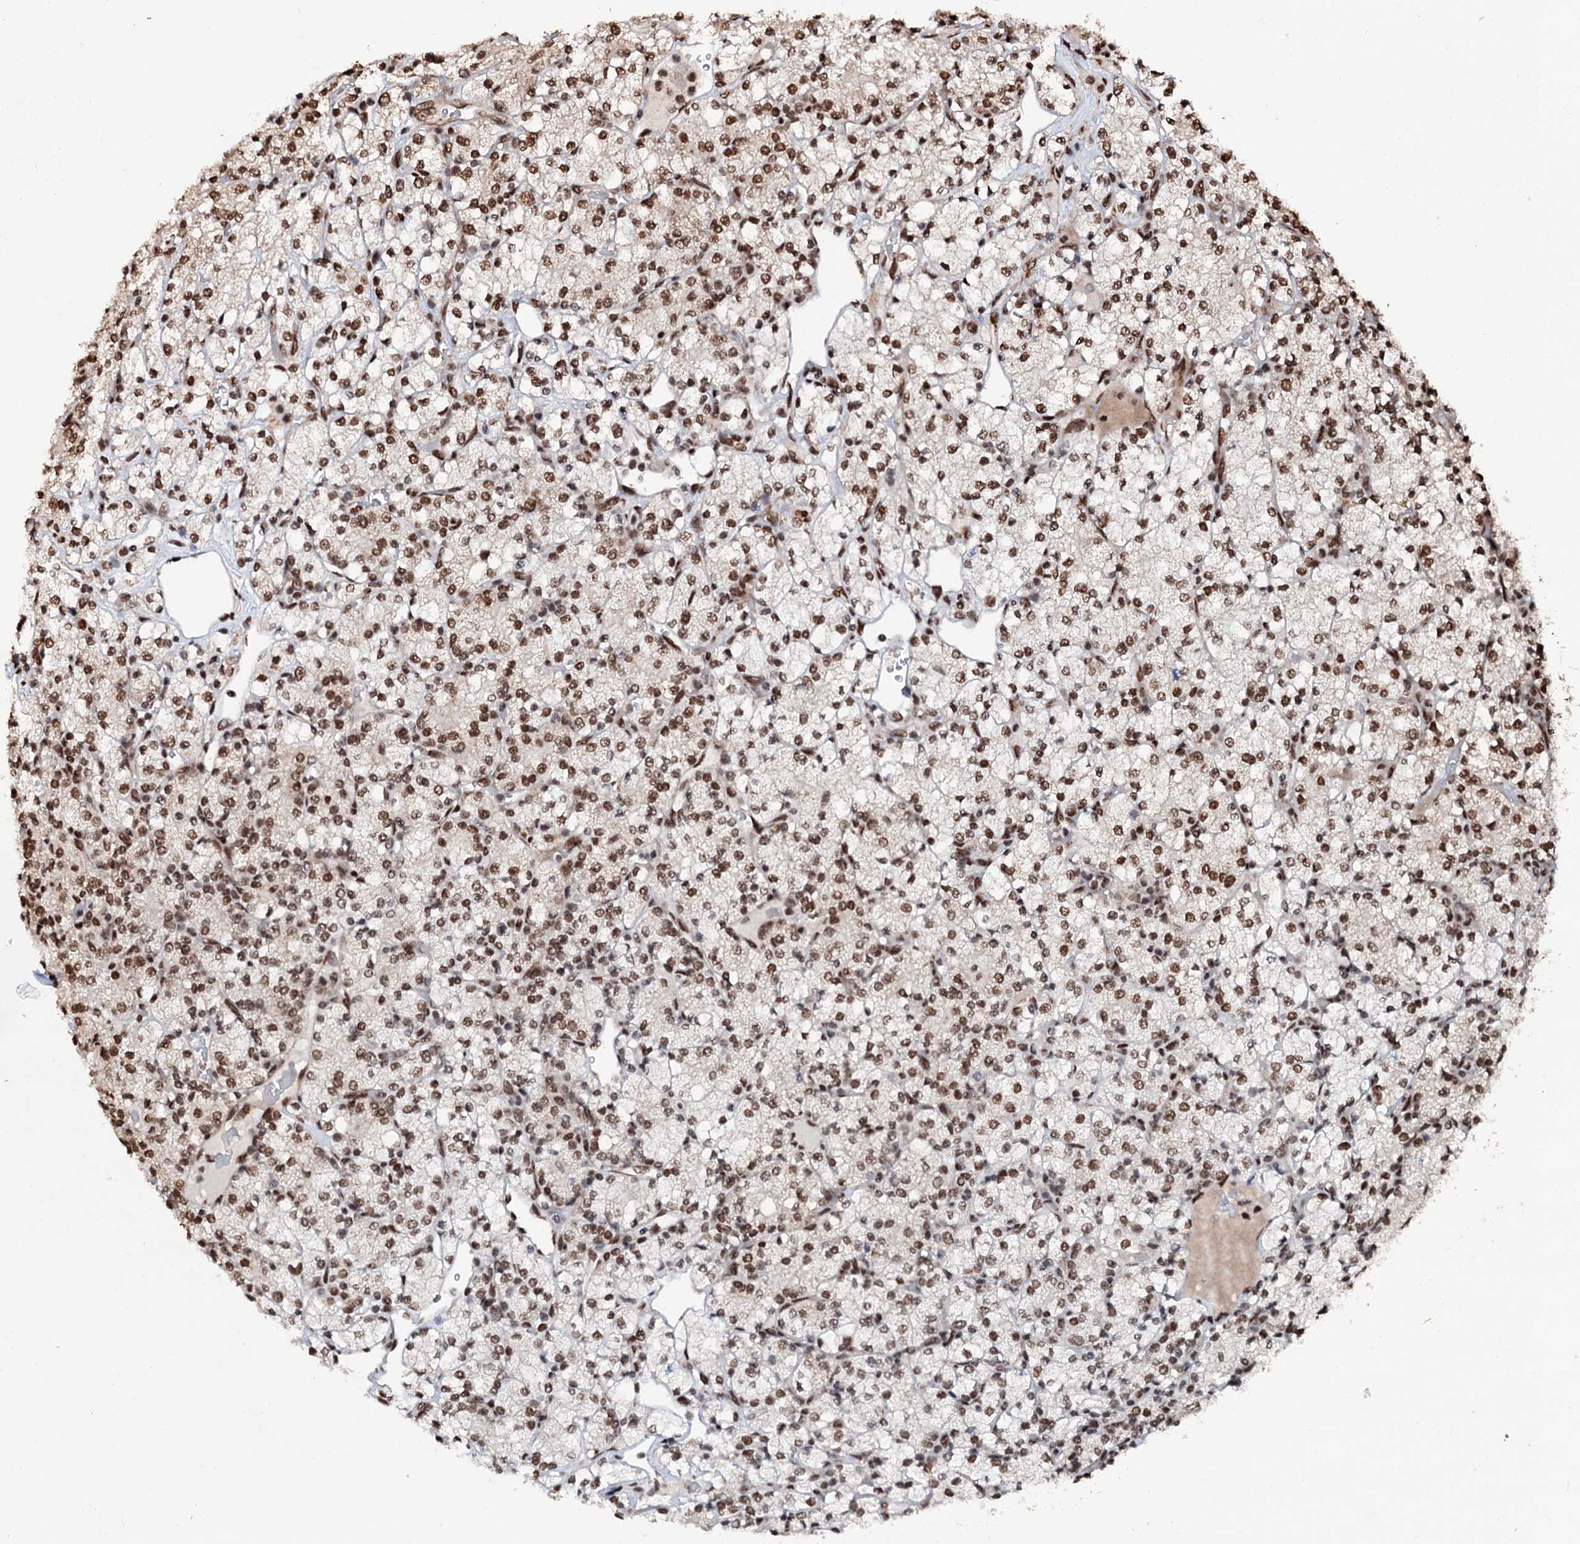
{"staining": {"intensity": "moderate", "quantity": ">75%", "location": "nuclear"}, "tissue": "renal cancer", "cell_type": "Tumor cells", "image_type": "cancer", "snomed": [{"axis": "morphology", "description": "Adenocarcinoma, NOS"}, {"axis": "topography", "description": "Kidney"}], "caption": "Immunohistochemical staining of renal cancer displays medium levels of moderate nuclear positivity in about >75% of tumor cells. (DAB IHC with brightfield microscopy, high magnification).", "gene": "MATR3", "patient": {"sex": "male", "age": 77}}